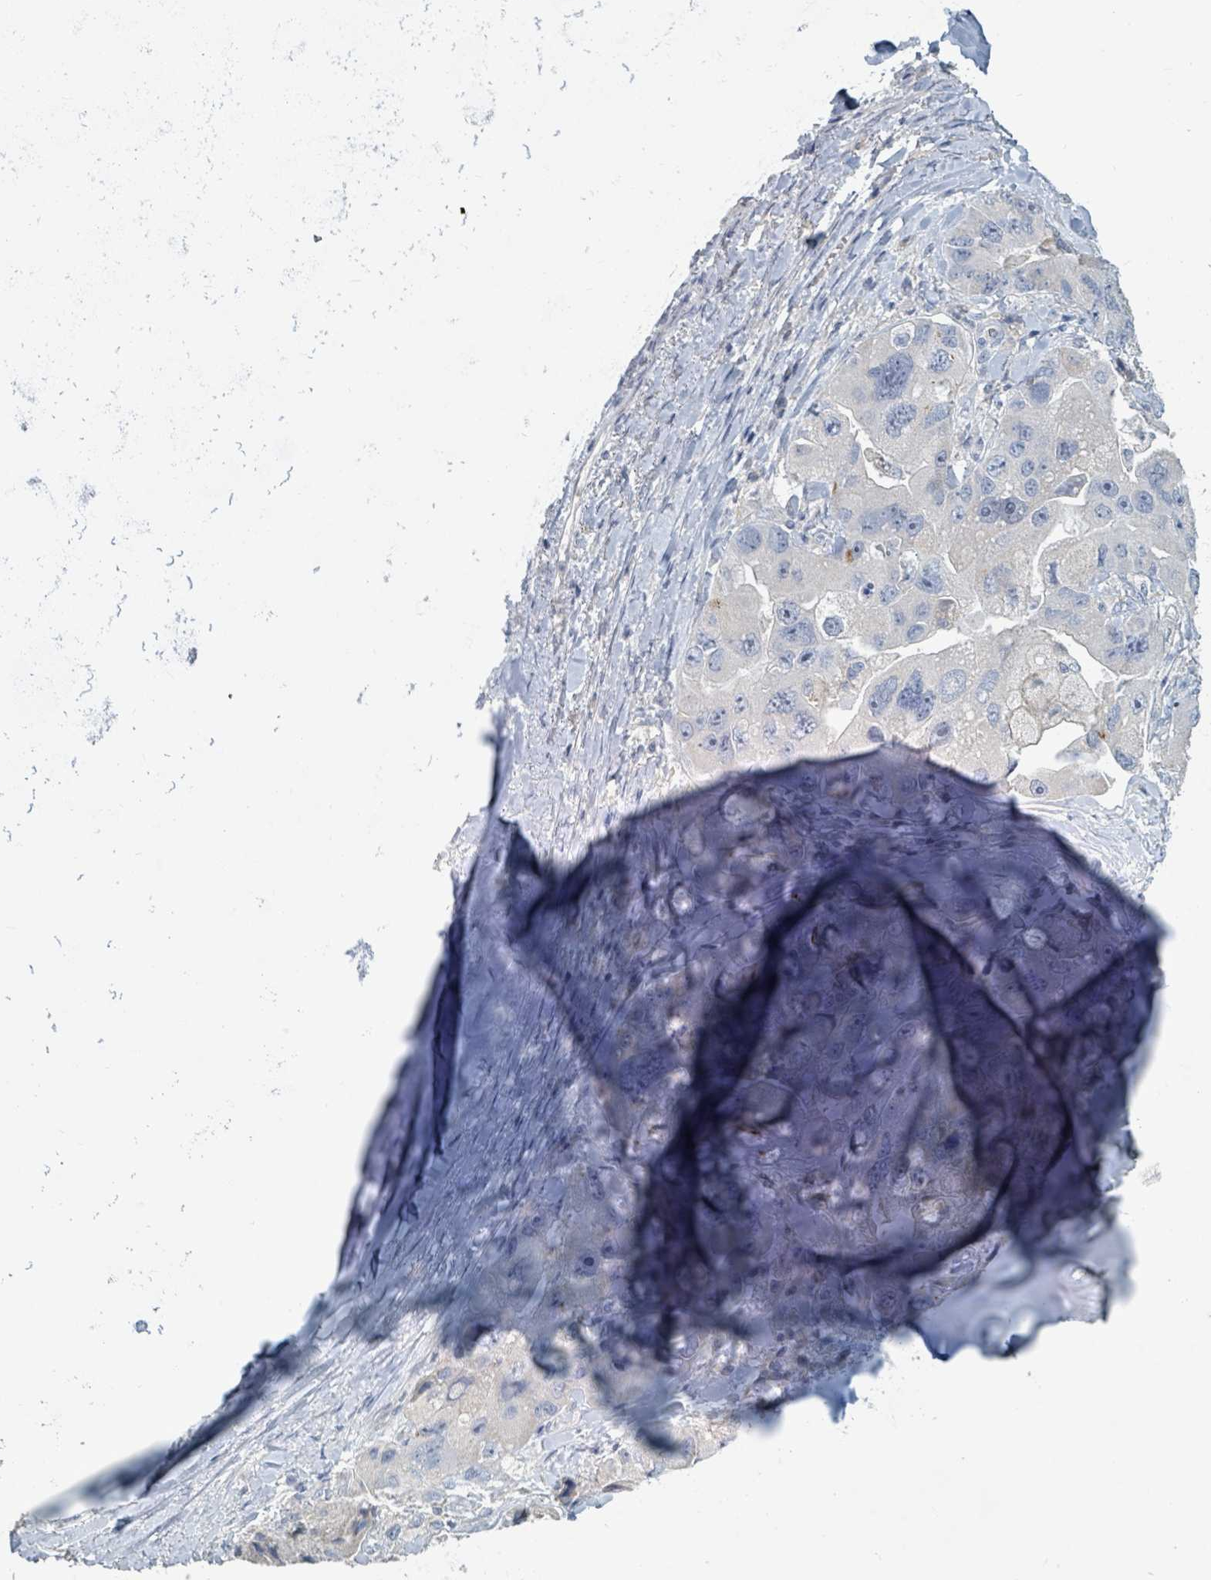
{"staining": {"intensity": "negative", "quantity": "none", "location": "none"}, "tissue": "lung cancer", "cell_type": "Tumor cells", "image_type": "cancer", "snomed": [{"axis": "morphology", "description": "Adenocarcinoma, NOS"}, {"axis": "topography", "description": "Lung"}], "caption": "Tumor cells are negative for brown protein staining in lung cancer. (Immunohistochemistry (ihc), brightfield microscopy, high magnification).", "gene": "ARGFX", "patient": {"sex": "female", "age": 54}}